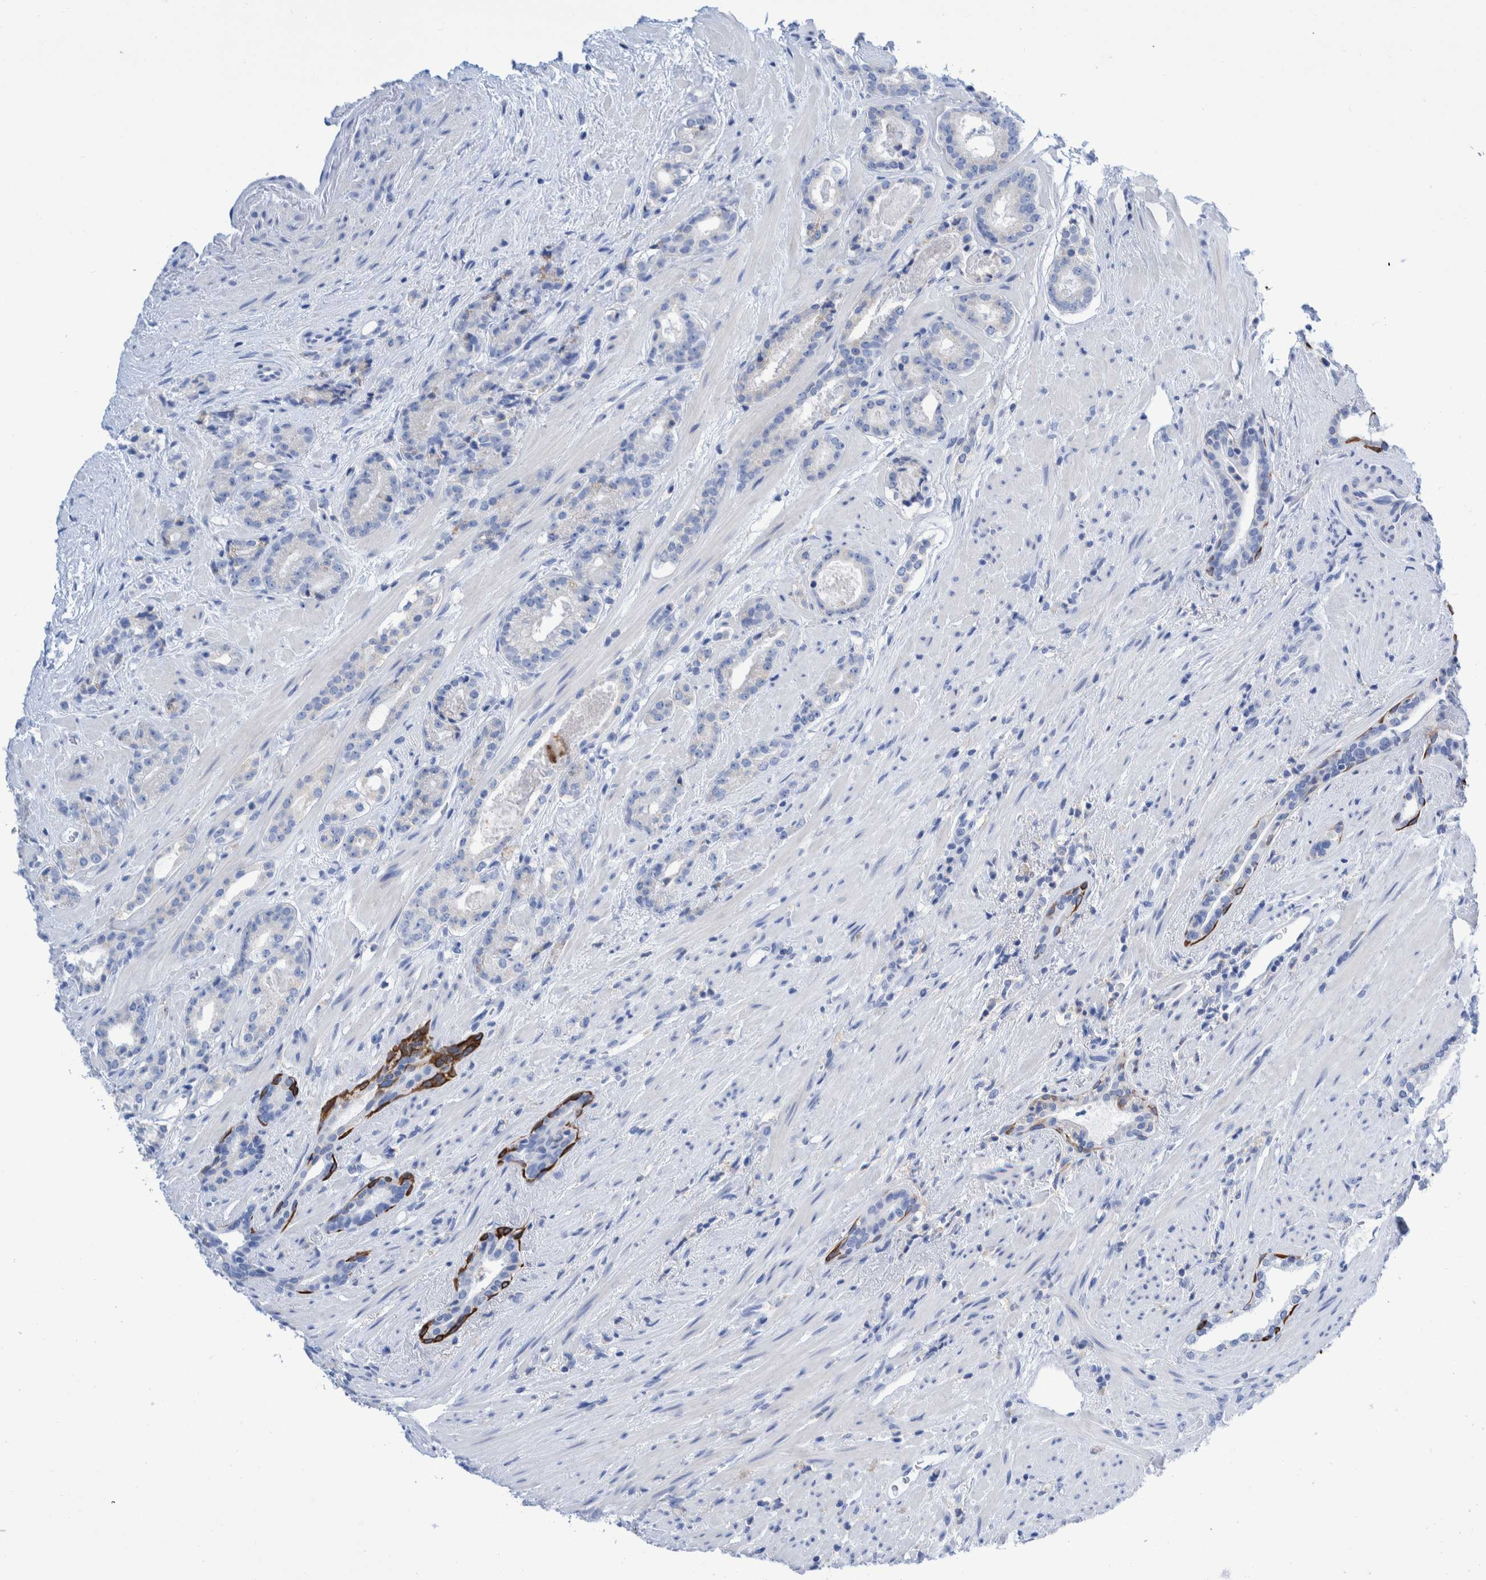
{"staining": {"intensity": "negative", "quantity": "none", "location": "none"}, "tissue": "prostate cancer", "cell_type": "Tumor cells", "image_type": "cancer", "snomed": [{"axis": "morphology", "description": "Adenocarcinoma, High grade"}, {"axis": "topography", "description": "Prostate"}], "caption": "DAB (3,3'-diaminobenzidine) immunohistochemical staining of prostate adenocarcinoma (high-grade) demonstrates no significant expression in tumor cells. Brightfield microscopy of immunohistochemistry stained with DAB (brown) and hematoxylin (blue), captured at high magnification.", "gene": "KRT14", "patient": {"sex": "male", "age": 71}}